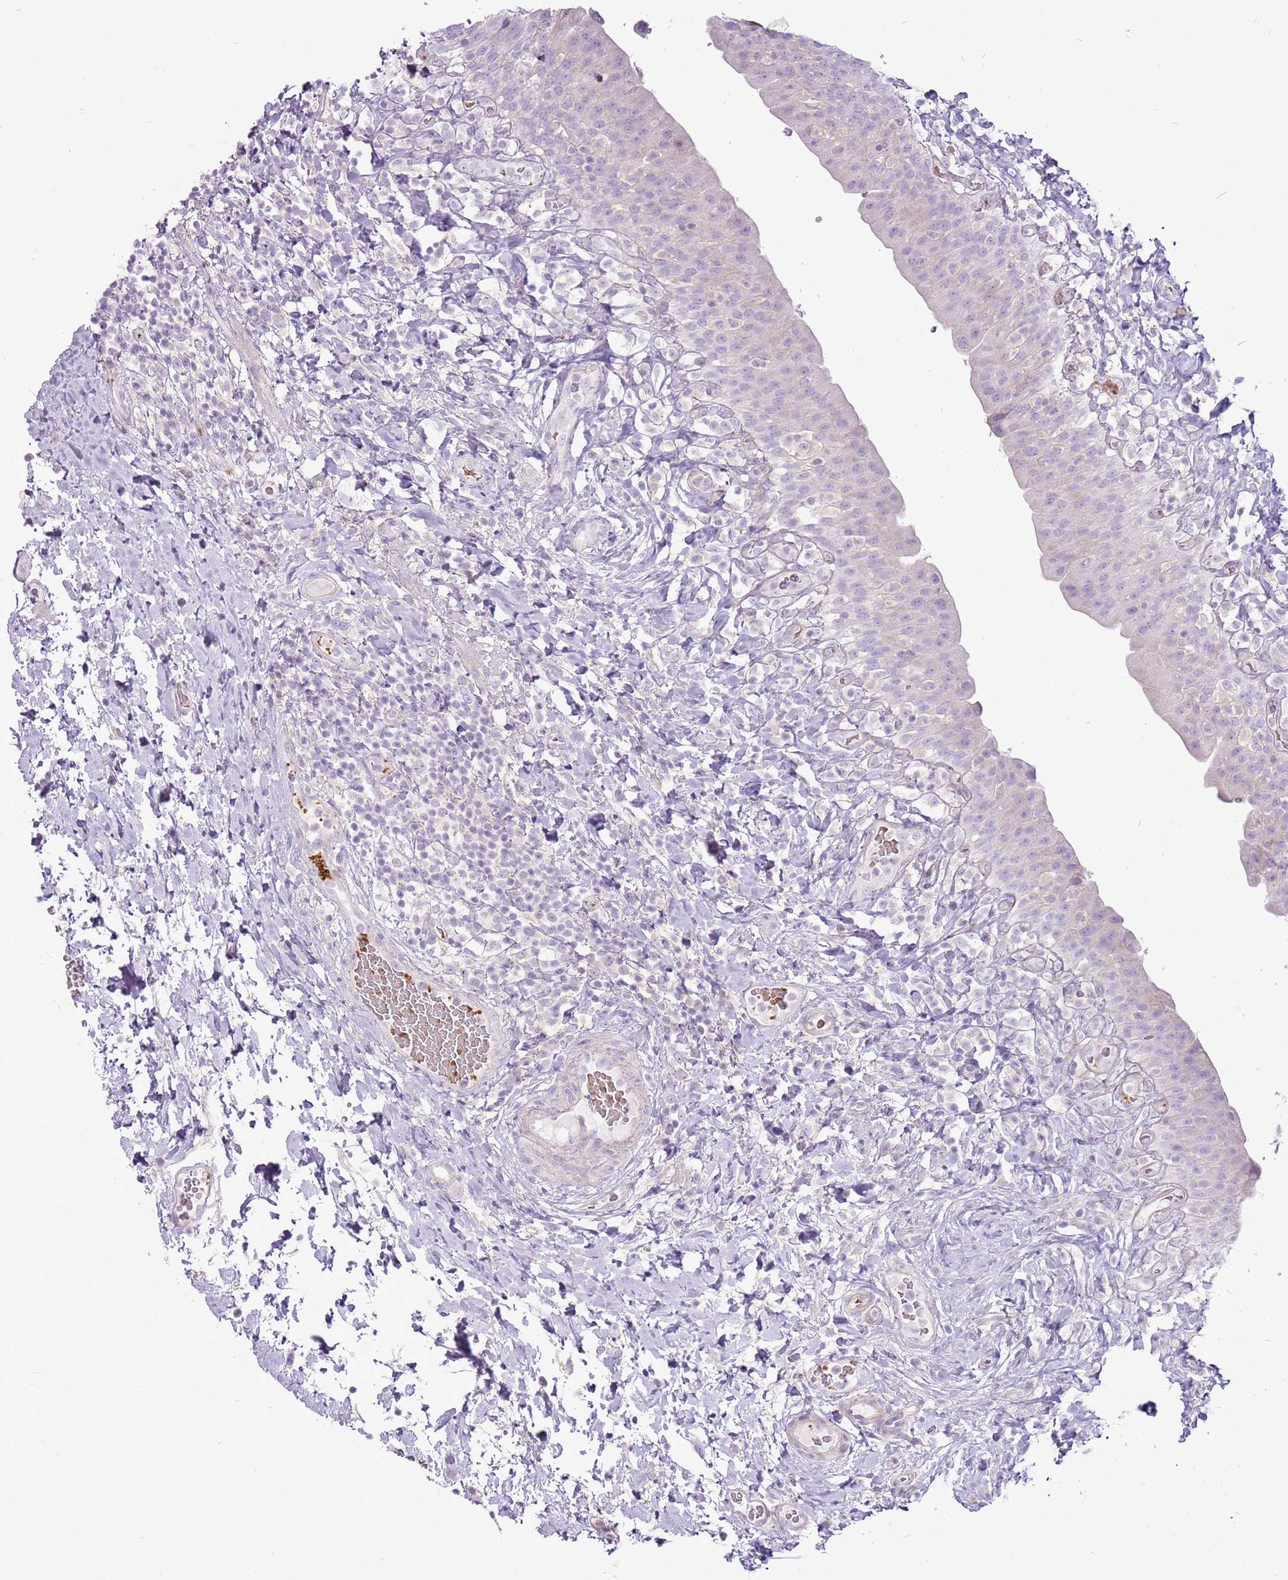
{"staining": {"intensity": "negative", "quantity": "none", "location": "none"}, "tissue": "urinary bladder", "cell_type": "Urothelial cells", "image_type": "normal", "snomed": [{"axis": "morphology", "description": "Normal tissue, NOS"}, {"axis": "morphology", "description": "Inflammation, NOS"}, {"axis": "topography", "description": "Urinary bladder"}], "caption": "The immunohistochemistry (IHC) image has no significant positivity in urothelial cells of urinary bladder. (DAB (3,3'-diaminobenzidine) immunohistochemistry, high magnification).", "gene": "CHAC2", "patient": {"sex": "male", "age": 64}}